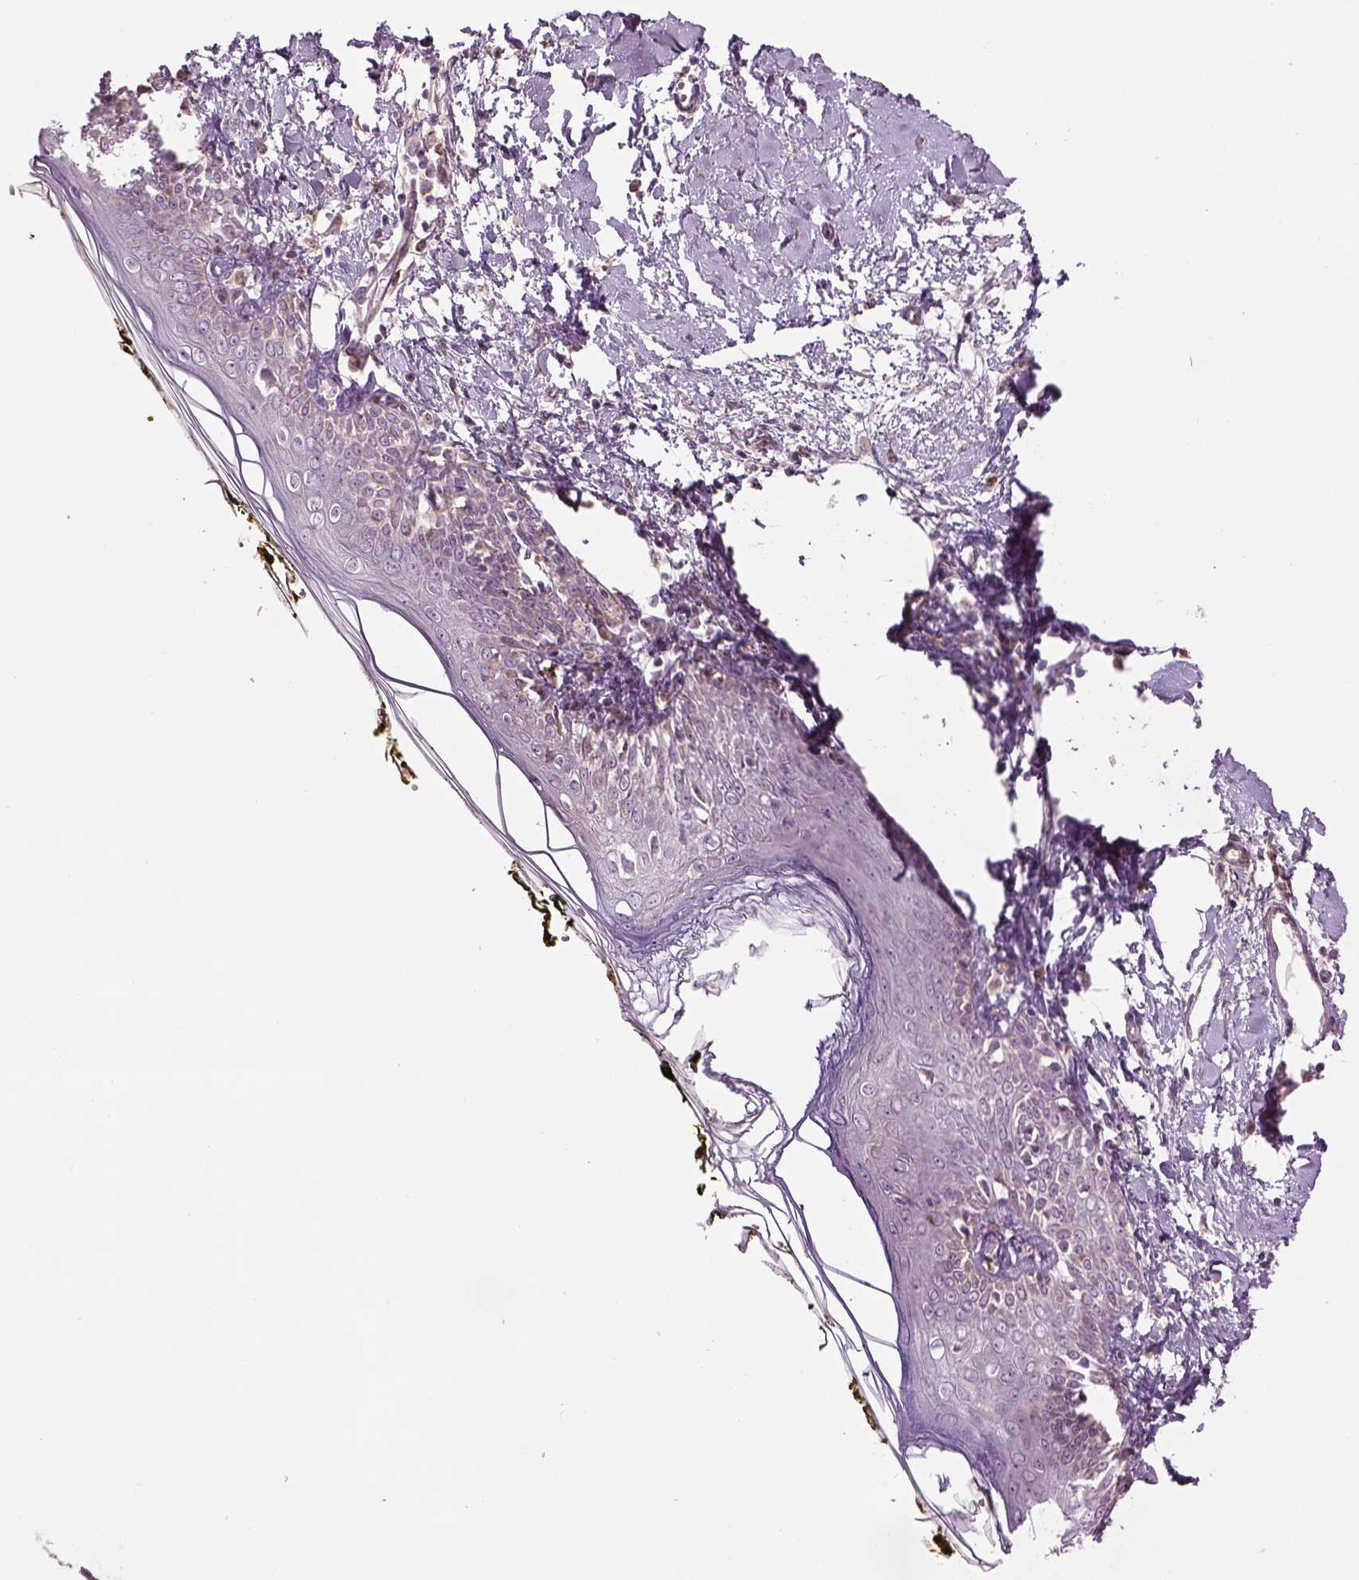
{"staining": {"intensity": "negative", "quantity": "none", "location": "none"}, "tissue": "skin", "cell_type": "Fibroblasts", "image_type": "normal", "snomed": [{"axis": "morphology", "description": "Normal tissue, NOS"}, {"axis": "topography", "description": "Skin"}], "caption": "Immunohistochemistry of normal human skin demonstrates no positivity in fibroblasts. (DAB IHC, high magnification).", "gene": "IFT52", "patient": {"sex": "male", "age": 76}}